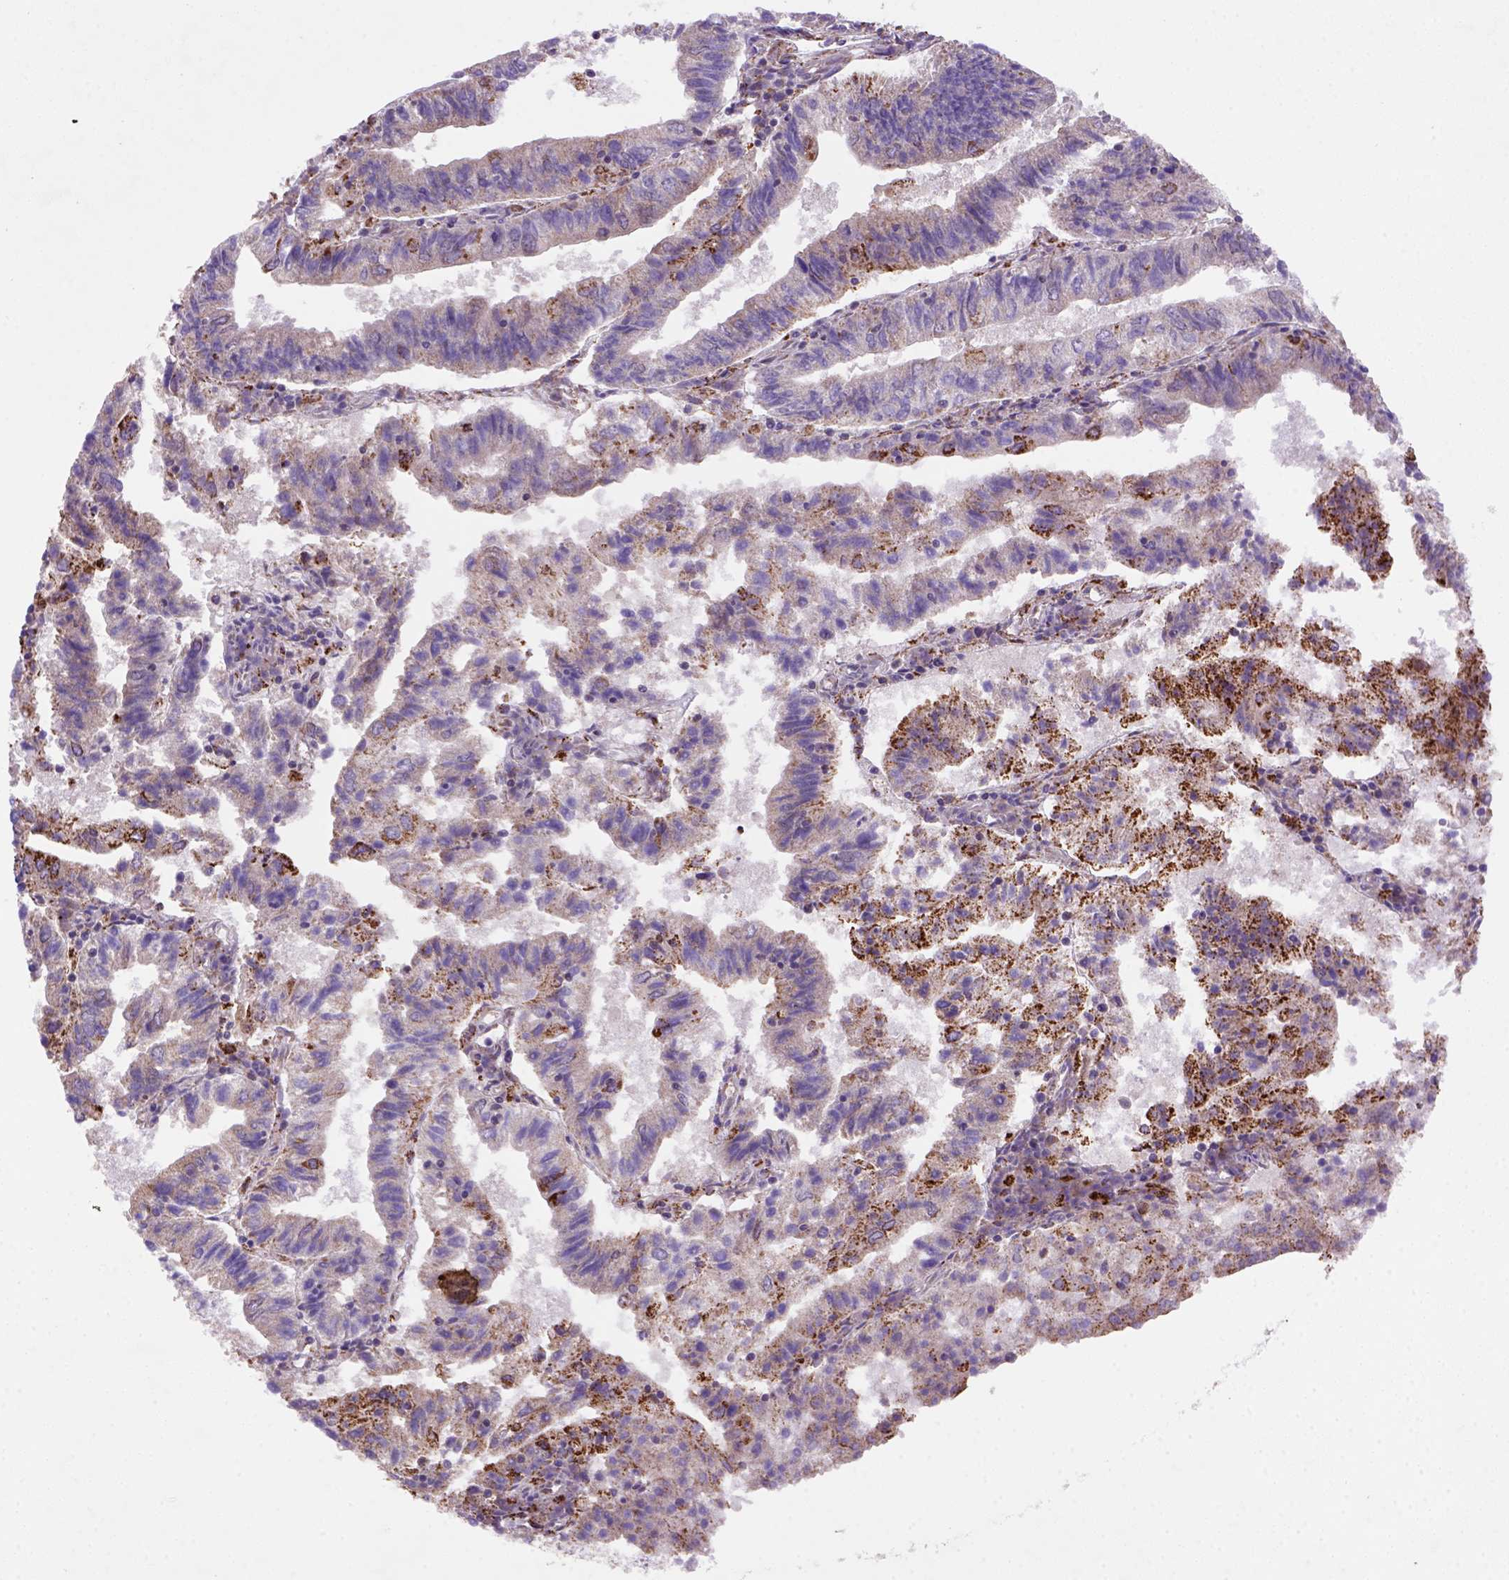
{"staining": {"intensity": "strong", "quantity": "25%-75%", "location": "cytoplasmic/membranous"}, "tissue": "endometrial cancer", "cell_type": "Tumor cells", "image_type": "cancer", "snomed": [{"axis": "morphology", "description": "Adenocarcinoma, NOS"}, {"axis": "topography", "description": "Endometrium"}], "caption": "Immunohistochemical staining of human endometrial cancer (adenocarcinoma) shows high levels of strong cytoplasmic/membranous staining in about 25%-75% of tumor cells.", "gene": "FZD7", "patient": {"sex": "female", "age": 82}}